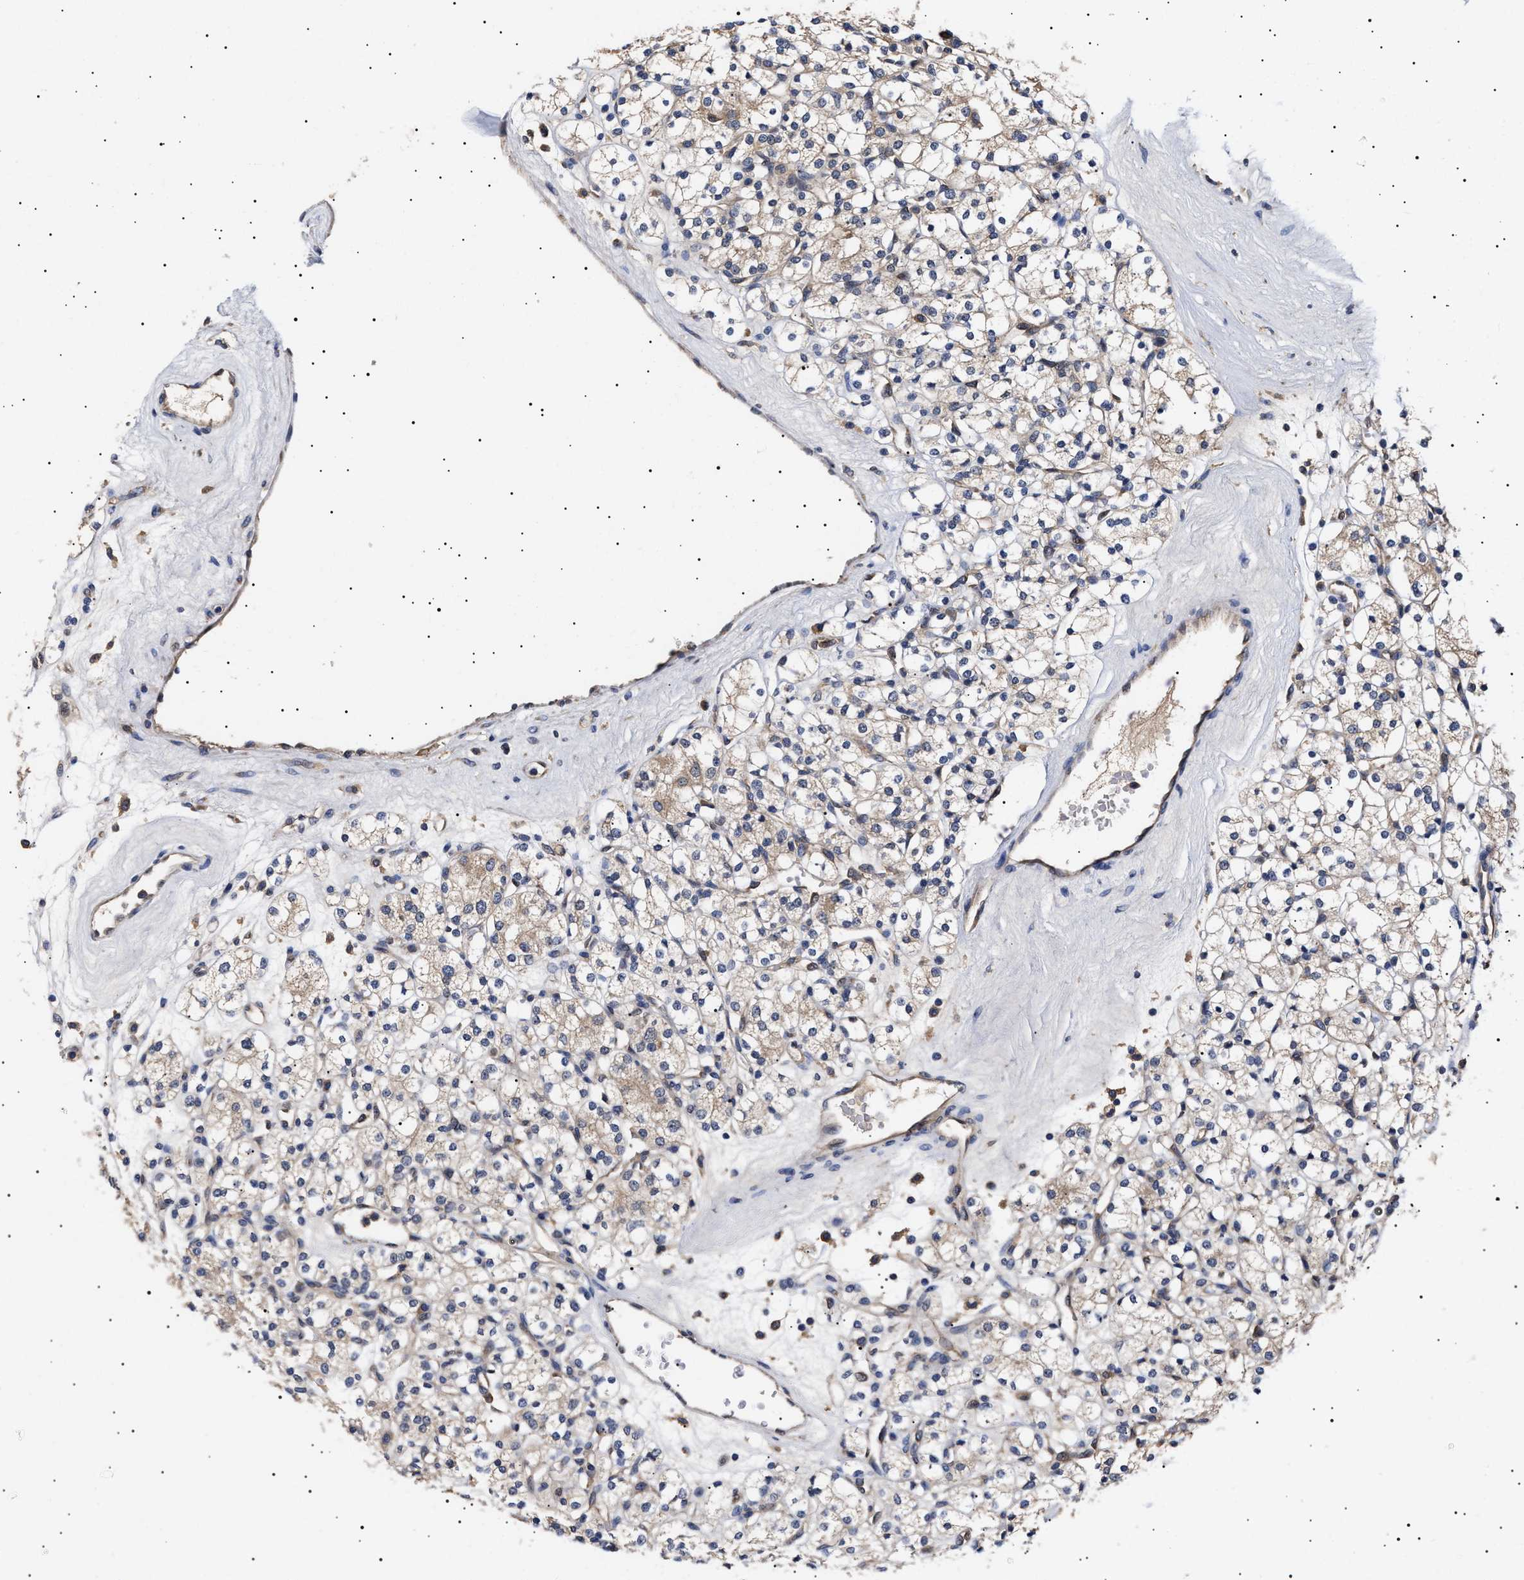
{"staining": {"intensity": "weak", "quantity": ">75%", "location": "cytoplasmic/membranous"}, "tissue": "renal cancer", "cell_type": "Tumor cells", "image_type": "cancer", "snomed": [{"axis": "morphology", "description": "Adenocarcinoma, NOS"}, {"axis": "topography", "description": "Kidney"}], "caption": "Adenocarcinoma (renal) stained with IHC demonstrates weak cytoplasmic/membranous staining in approximately >75% of tumor cells.", "gene": "KRBA1", "patient": {"sex": "male", "age": 77}}